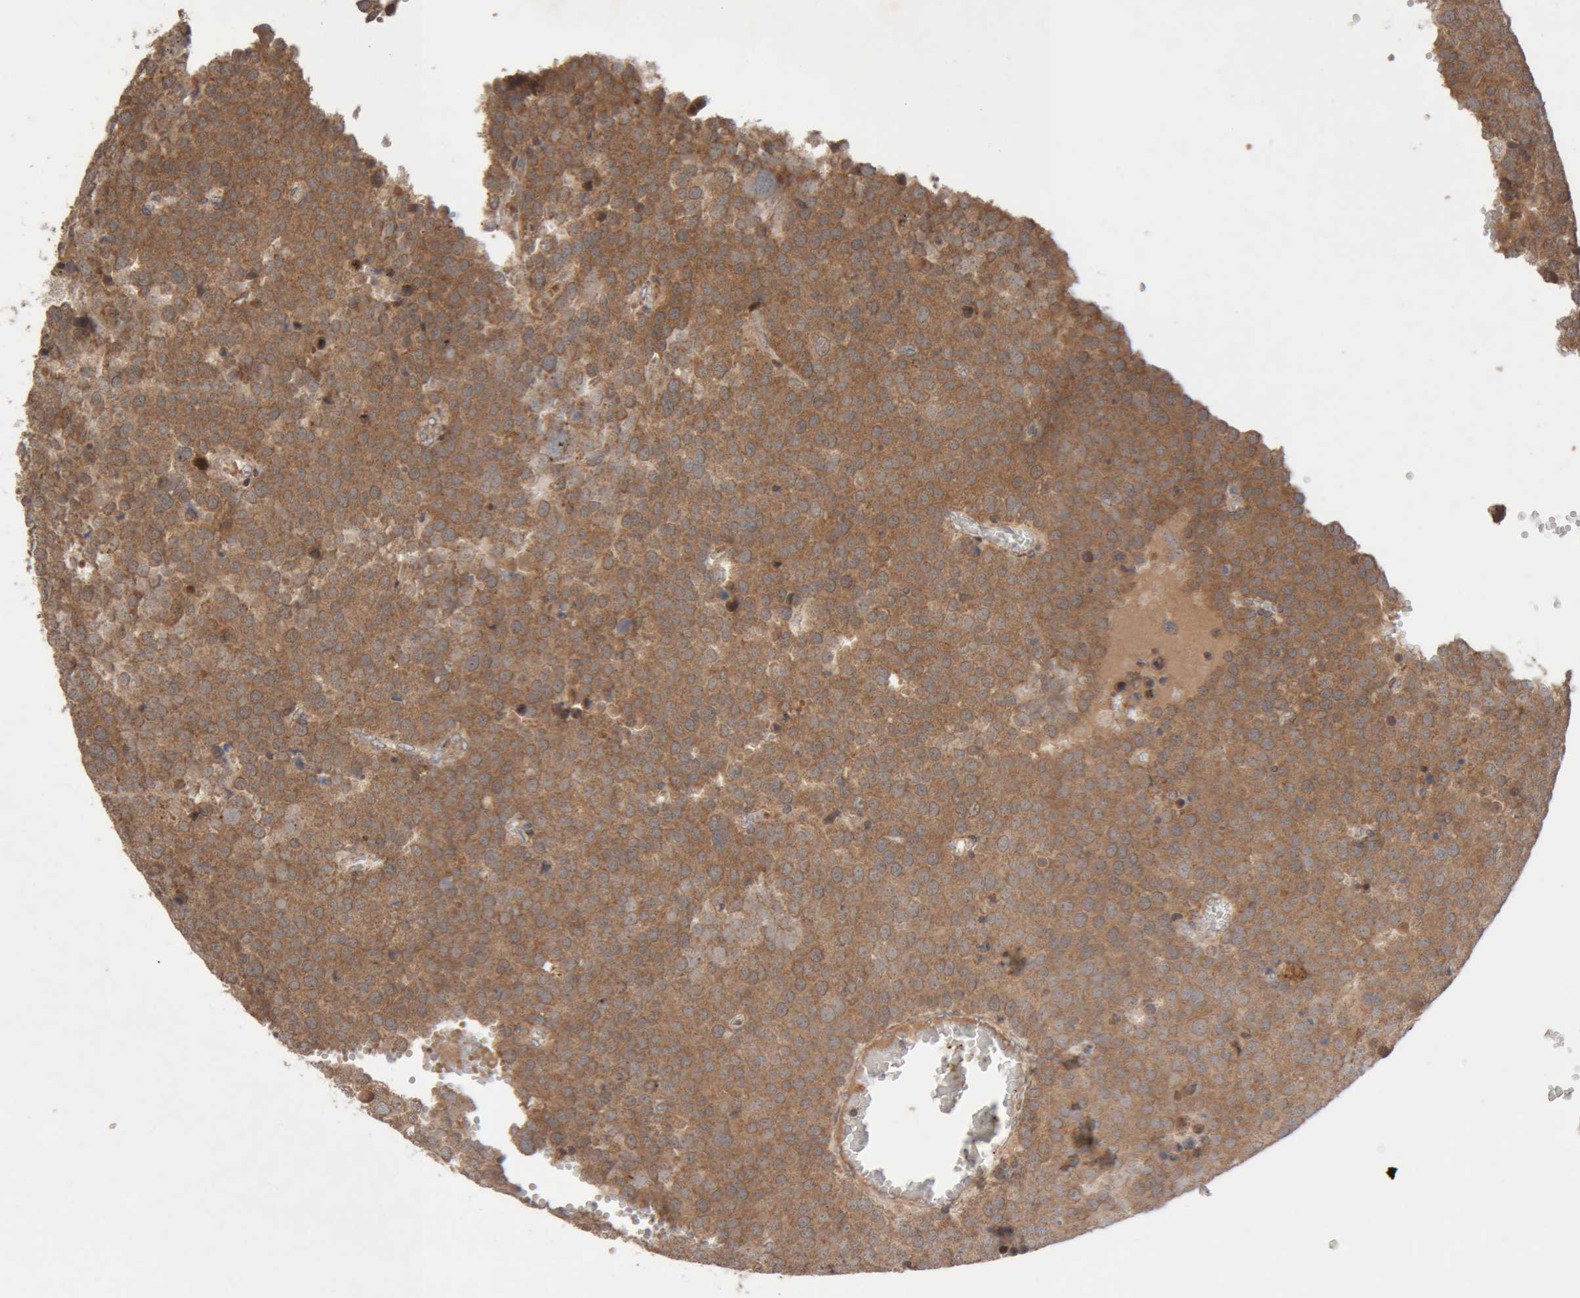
{"staining": {"intensity": "moderate", "quantity": ">75%", "location": "cytoplasmic/membranous"}, "tissue": "testis cancer", "cell_type": "Tumor cells", "image_type": "cancer", "snomed": [{"axis": "morphology", "description": "Seminoma, NOS"}, {"axis": "topography", "description": "Testis"}], "caption": "Immunohistochemical staining of testis cancer (seminoma) displays medium levels of moderate cytoplasmic/membranous protein staining in approximately >75% of tumor cells.", "gene": "KIF21B", "patient": {"sex": "male", "age": 71}}